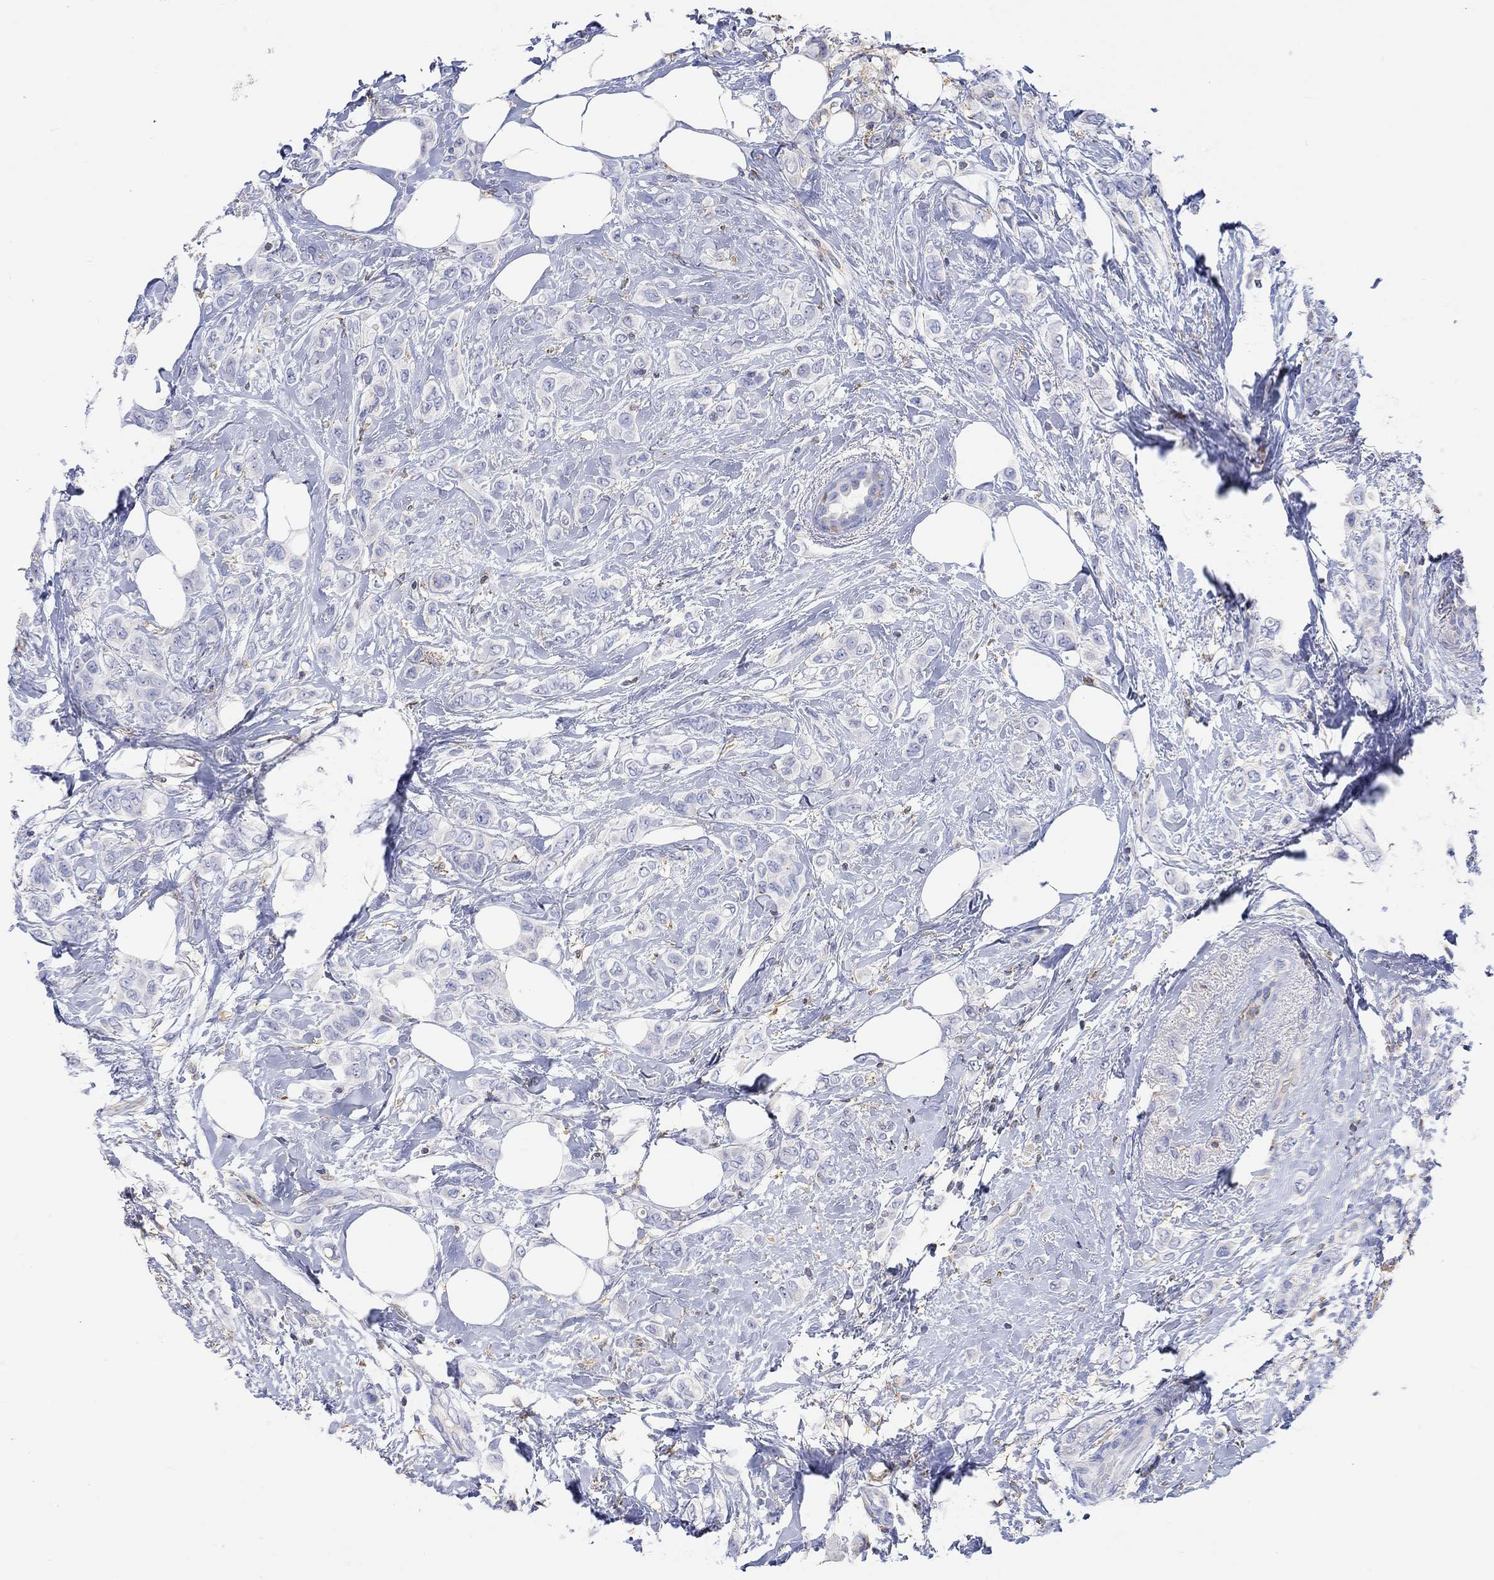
{"staining": {"intensity": "negative", "quantity": "none", "location": "none"}, "tissue": "breast cancer", "cell_type": "Tumor cells", "image_type": "cancer", "snomed": [{"axis": "morphology", "description": "Lobular carcinoma"}, {"axis": "topography", "description": "Breast"}], "caption": "Immunohistochemistry of breast lobular carcinoma exhibits no staining in tumor cells. (Stains: DAB (3,3'-diaminobenzidine) IHC with hematoxylin counter stain, Microscopy: brightfield microscopy at high magnification).", "gene": "GCM1", "patient": {"sex": "female", "age": 66}}